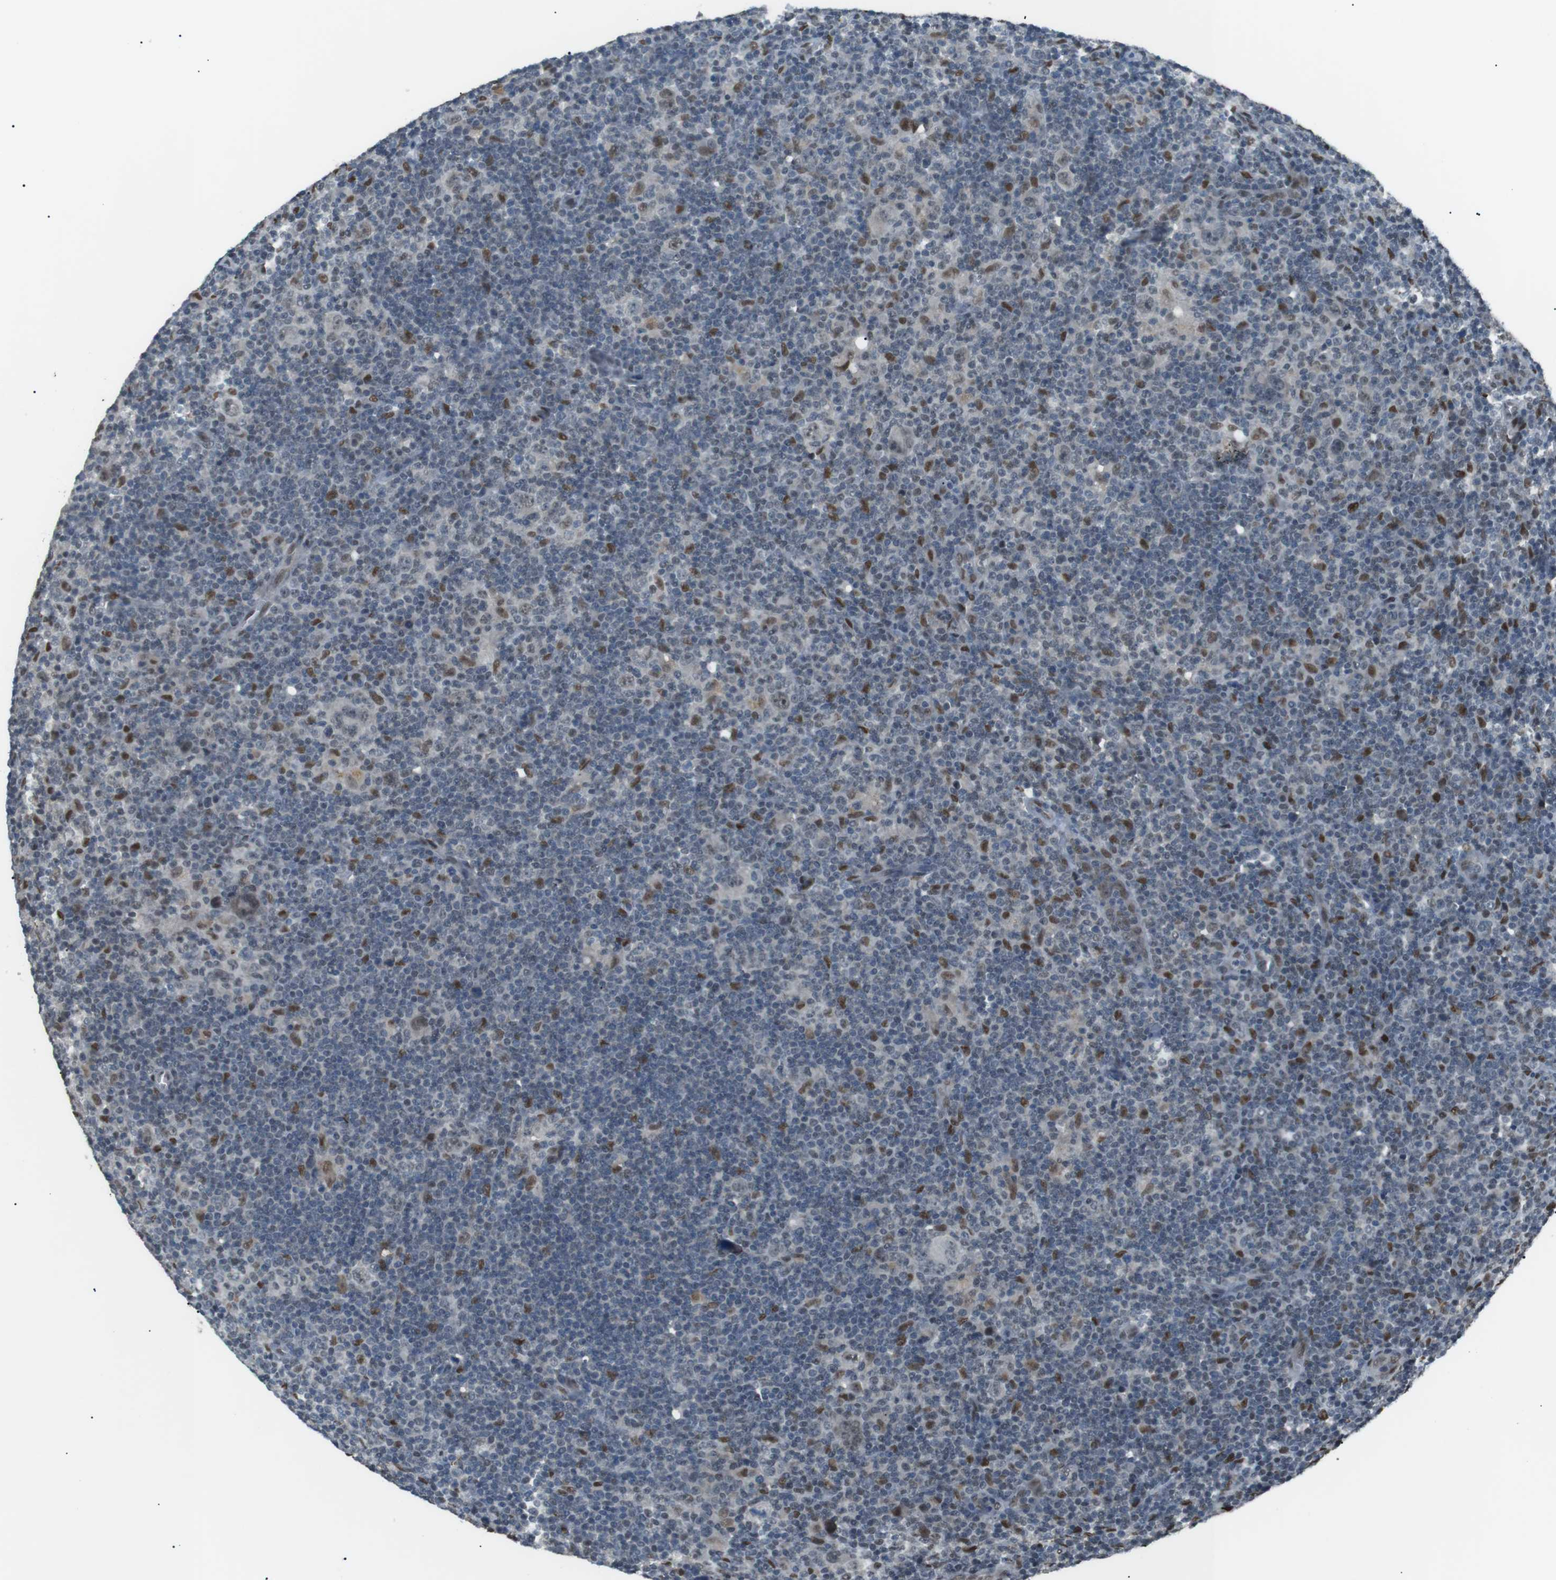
{"staining": {"intensity": "weak", "quantity": "25%-75%", "location": "nuclear"}, "tissue": "lymphoma", "cell_type": "Tumor cells", "image_type": "cancer", "snomed": [{"axis": "morphology", "description": "Hodgkin's disease, NOS"}, {"axis": "topography", "description": "Lymph node"}], "caption": "Lymphoma stained for a protein (brown) displays weak nuclear positive expression in approximately 25%-75% of tumor cells.", "gene": "SRPK2", "patient": {"sex": "female", "age": 57}}